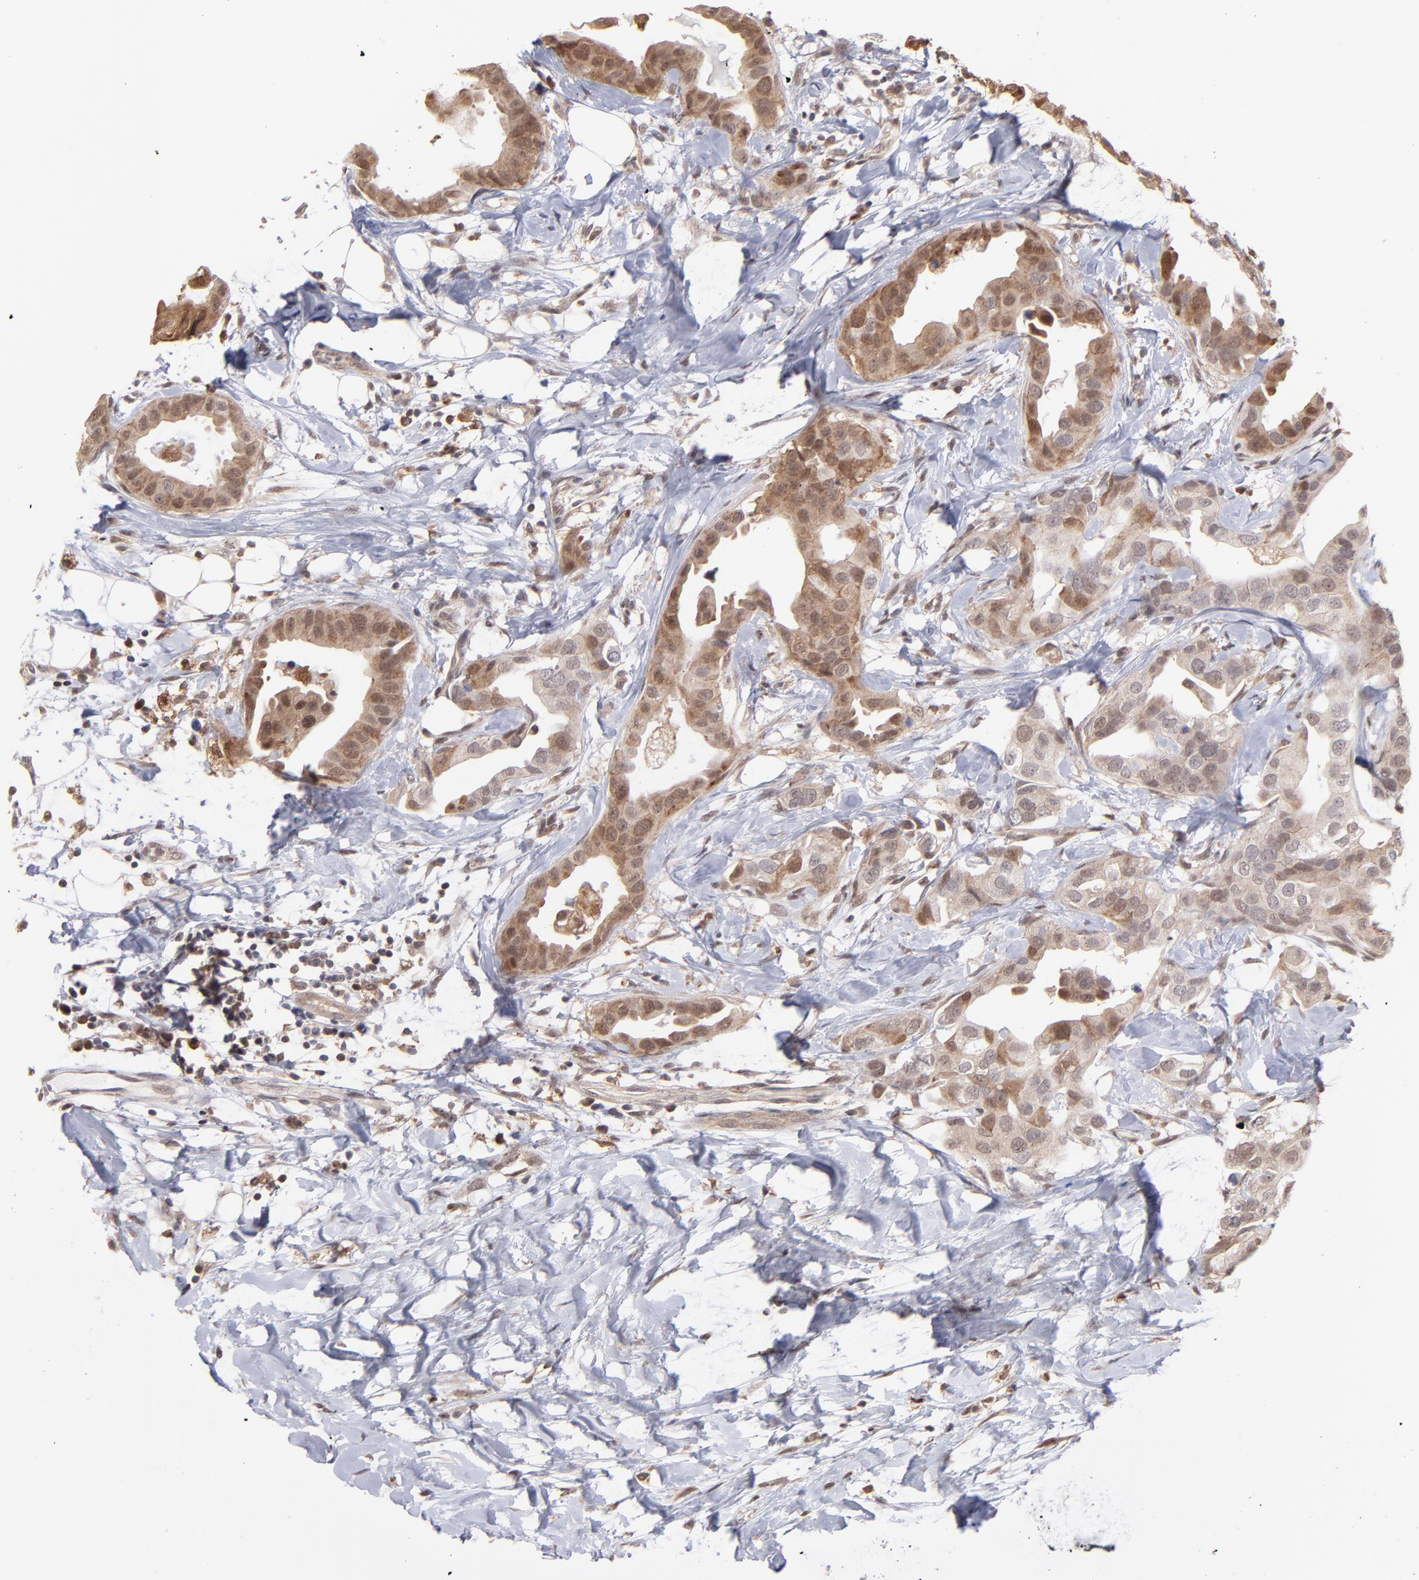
{"staining": {"intensity": "moderate", "quantity": "25%-75%", "location": "cytoplasmic/membranous"}, "tissue": "breast cancer", "cell_type": "Tumor cells", "image_type": "cancer", "snomed": [{"axis": "morphology", "description": "Duct carcinoma"}, {"axis": "topography", "description": "Breast"}], "caption": "Protein staining of breast cancer tissue reveals moderate cytoplasmic/membranous expression in approximately 25%-75% of tumor cells. (Stains: DAB in brown, nuclei in blue, Microscopy: brightfield microscopy at high magnification).", "gene": "OAS1", "patient": {"sex": "female", "age": 40}}